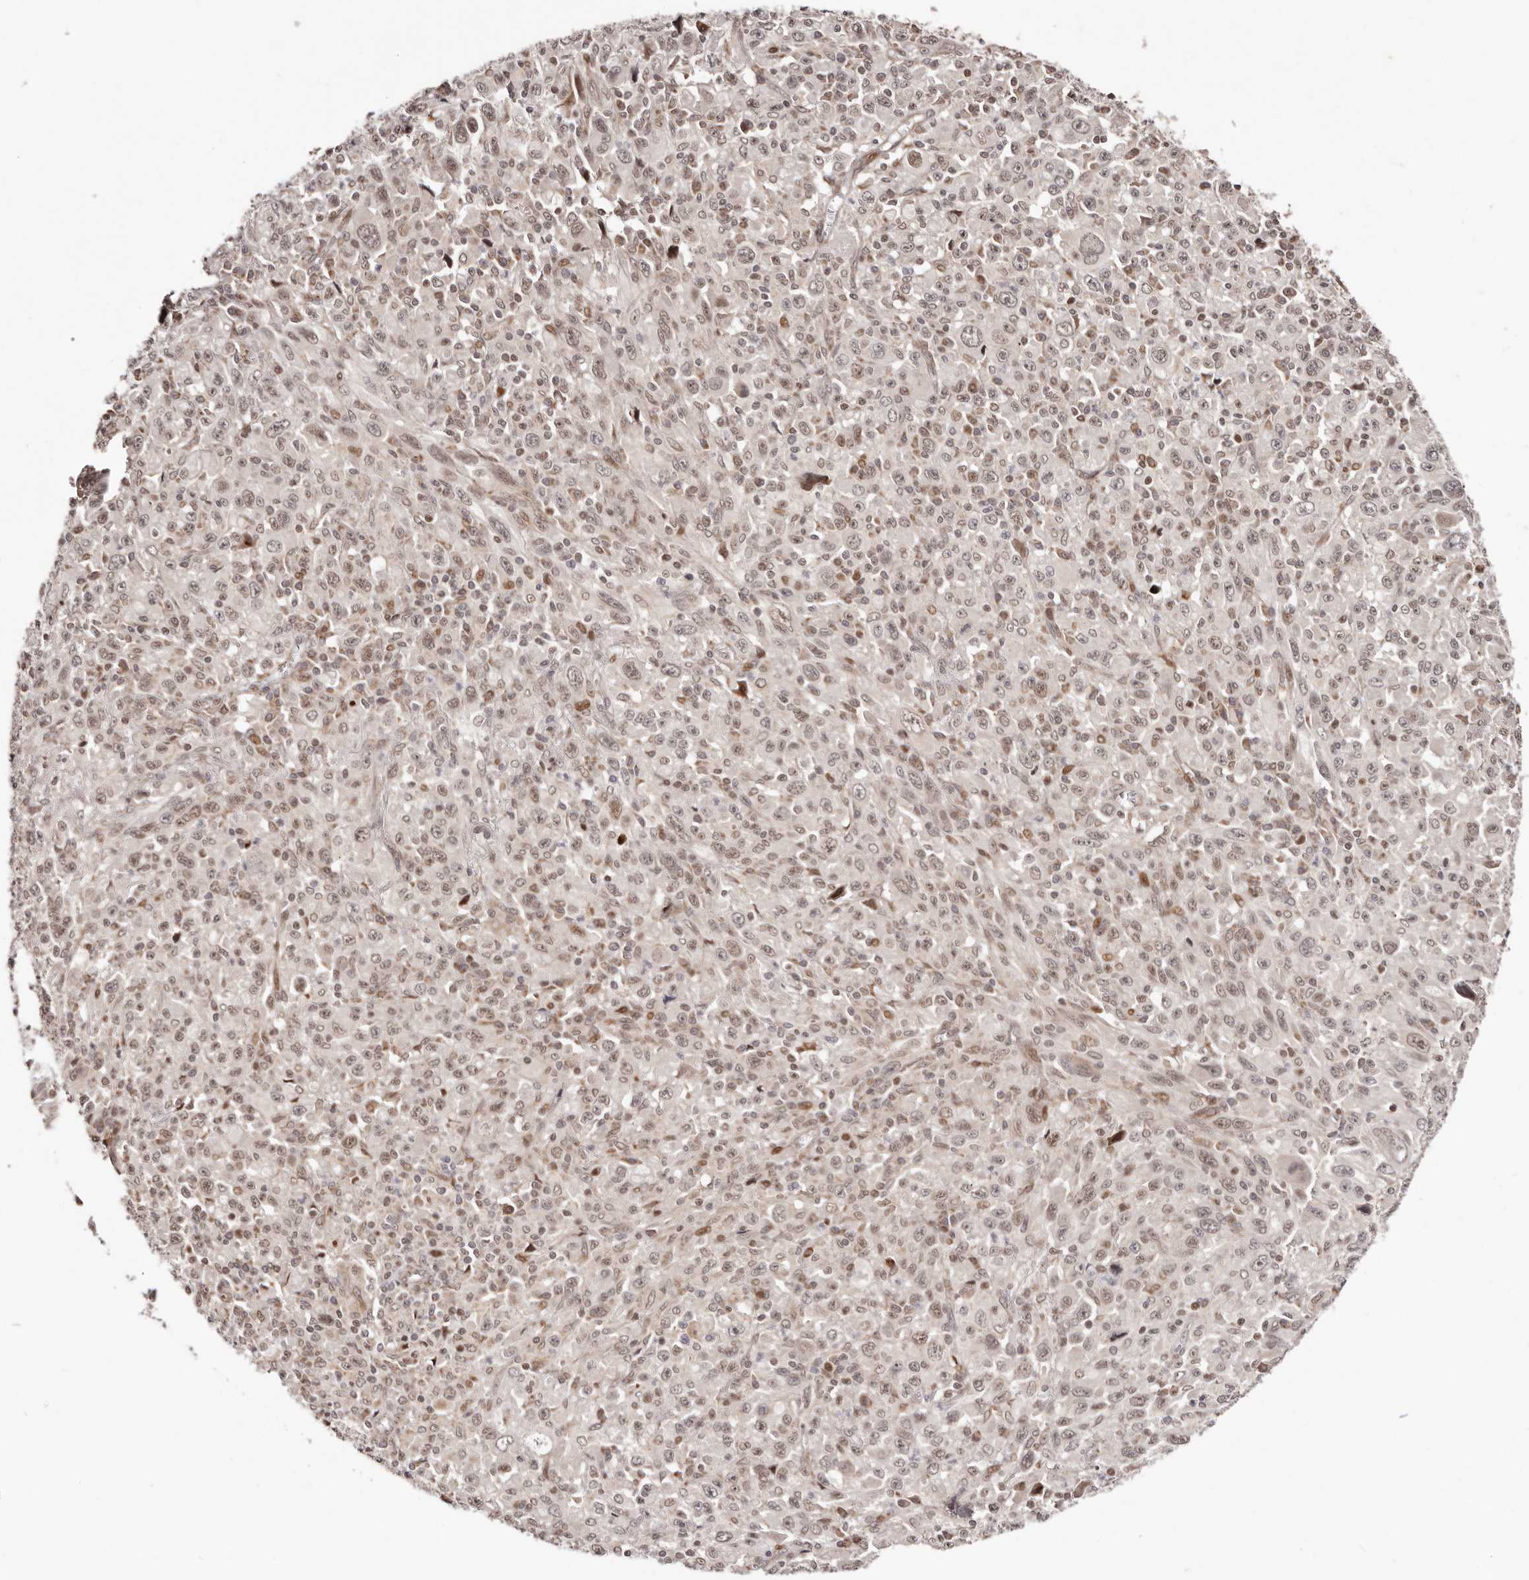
{"staining": {"intensity": "weak", "quantity": "25%-75%", "location": "nuclear"}, "tissue": "melanoma", "cell_type": "Tumor cells", "image_type": "cancer", "snomed": [{"axis": "morphology", "description": "Malignant melanoma, Metastatic site"}, {"axis": "topography", "description": "Skin"}], "caption": "Melanoma was stained to show a protein in brown. There is low levels of weak nuclear staining in about 25%-75% of tumor cells.", "gene": "HIVEP3", "patient": {"sex": "female", "age": 56}}